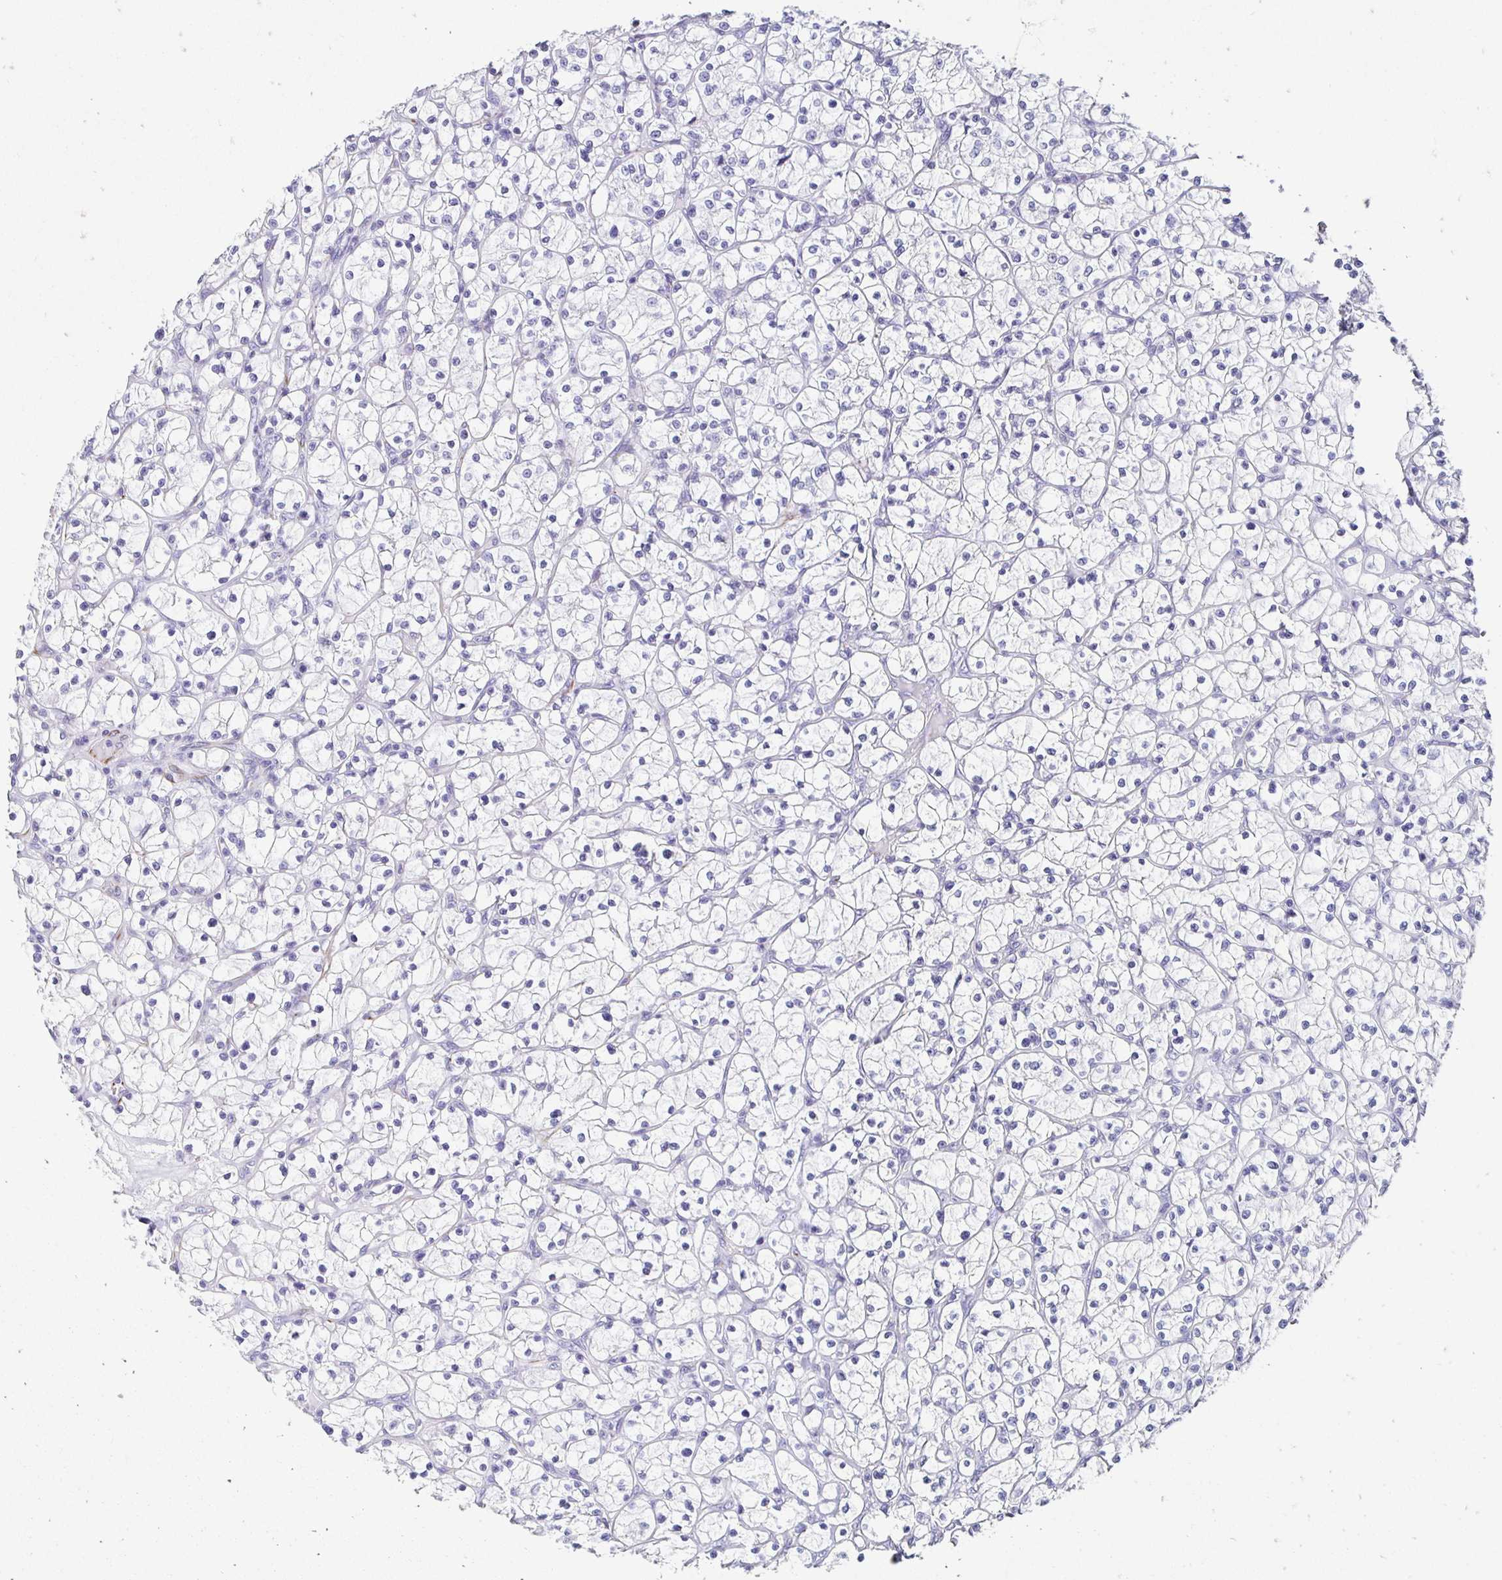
{"staining": {"intensity": "negative", "quantity": "none", "location": "none"}, "tissue": "renal cancer", "cell_type": "Tumor cells", "image_type": "cancer", "snomed": [{"axis": "morphology", "description": "Adenocarcinoma, NOS"}, {"axis": "topography", "description": "Kidney"}], "caption": "An image of renal adenocarcinoma stained for a protein displays no brown staining in tumor cells. (IHC, brightfield microscopy, high magnification).", "gene": "TMEM54", "patient": {"sex": "female", "age": 64}}